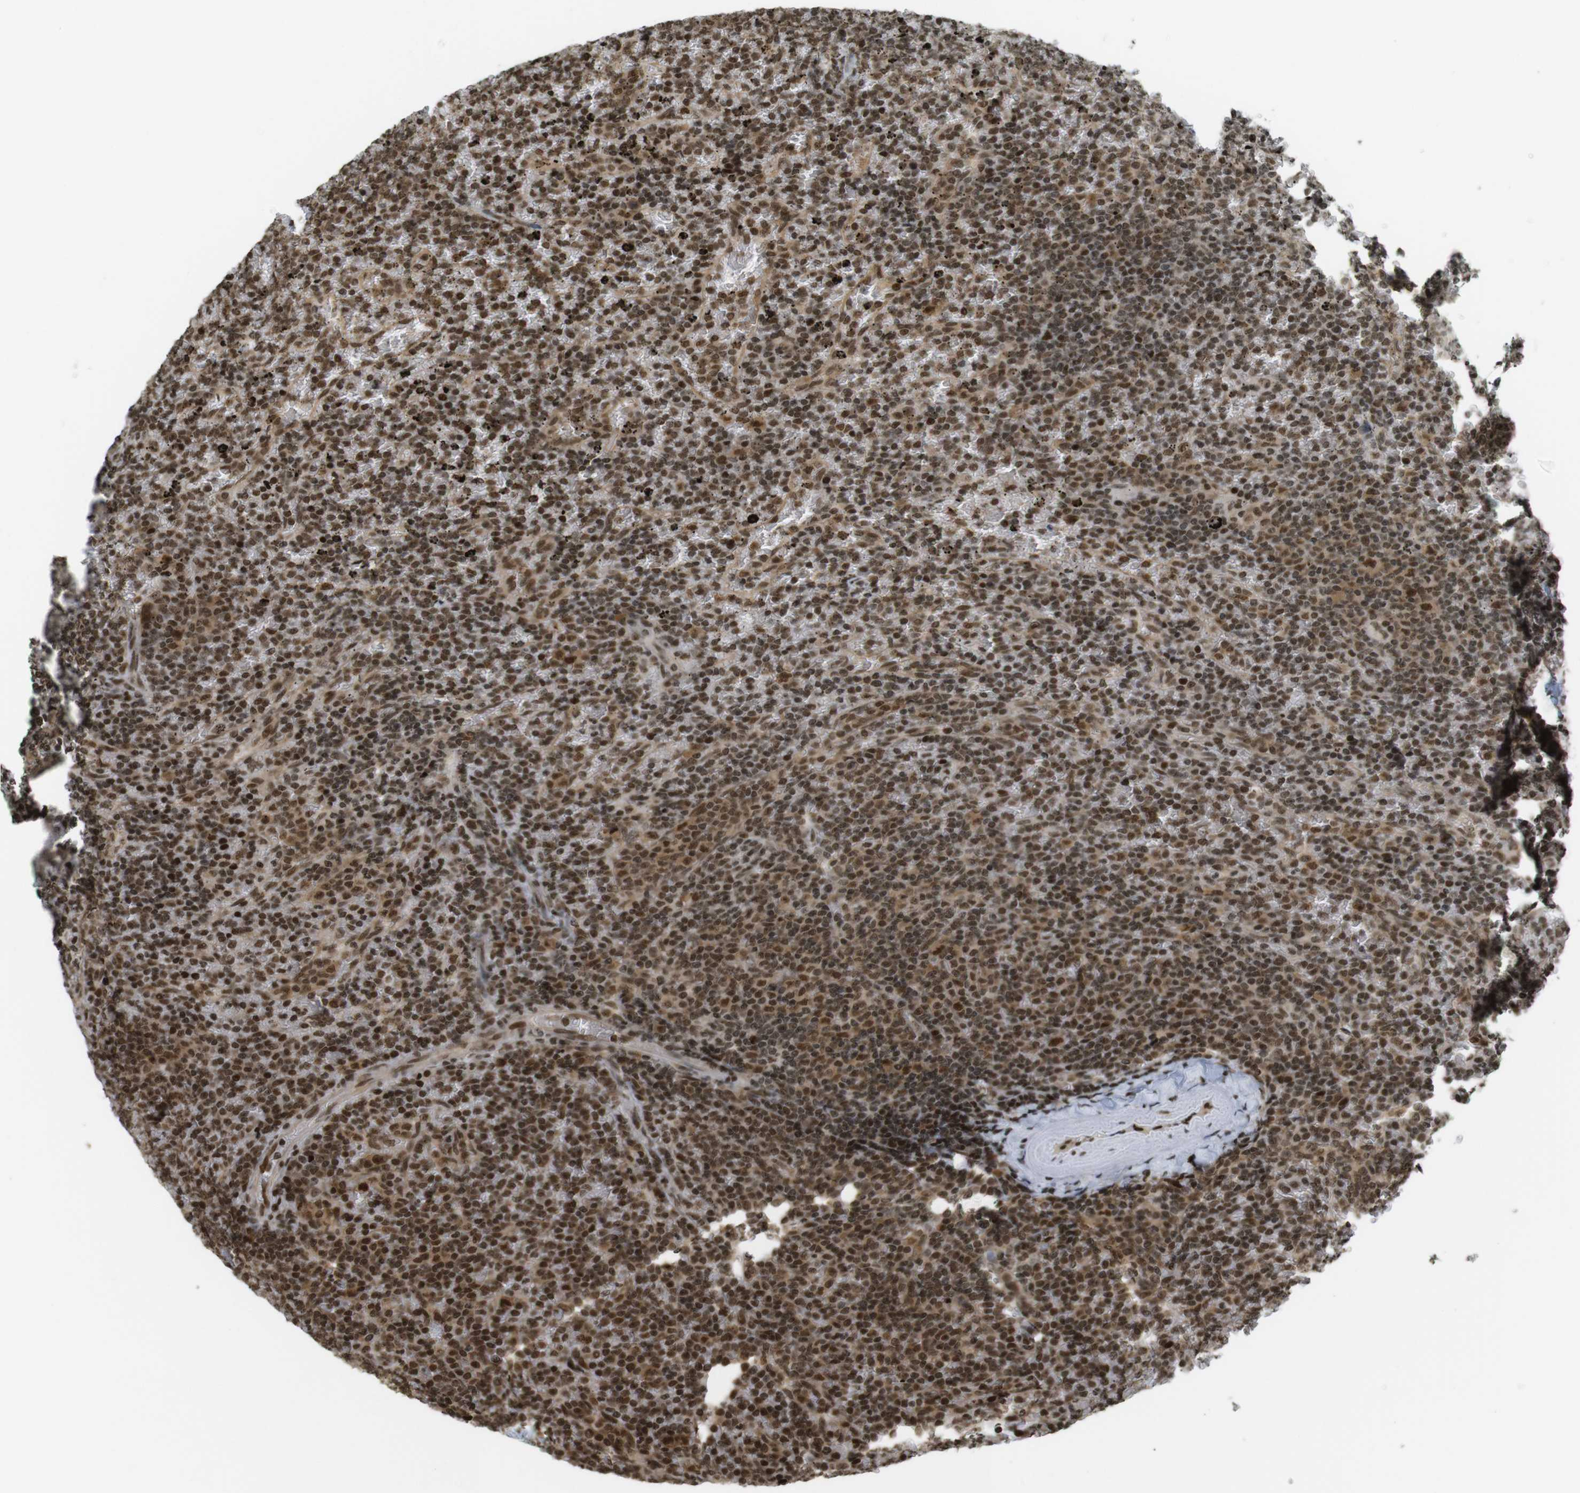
{"staining": {"intensity": "moderate", "quantity": ">75%", "location": "cytoplasmic/membranous,nuclear"}, "tissue": "lymphoma", "cell_type": "Tumor cells", "image_type": "cancer", "snomed": [{"axis": "morphology", "description": "Malignant lymphoma, non-Hodgkin's type, Low grade"}, {"axis": "topography", "description": "Spleen"}], "caption": "The micrograph exhibits staining of malignant lymphoma, non-Hodgkin's type (low-grade), revealing moderate cytoplasmic/membranous and nuclear protein expression (brown color) within tumor cells.", "gene": "RUVBL2", "patient": {"sex": "female", "age": 77}}